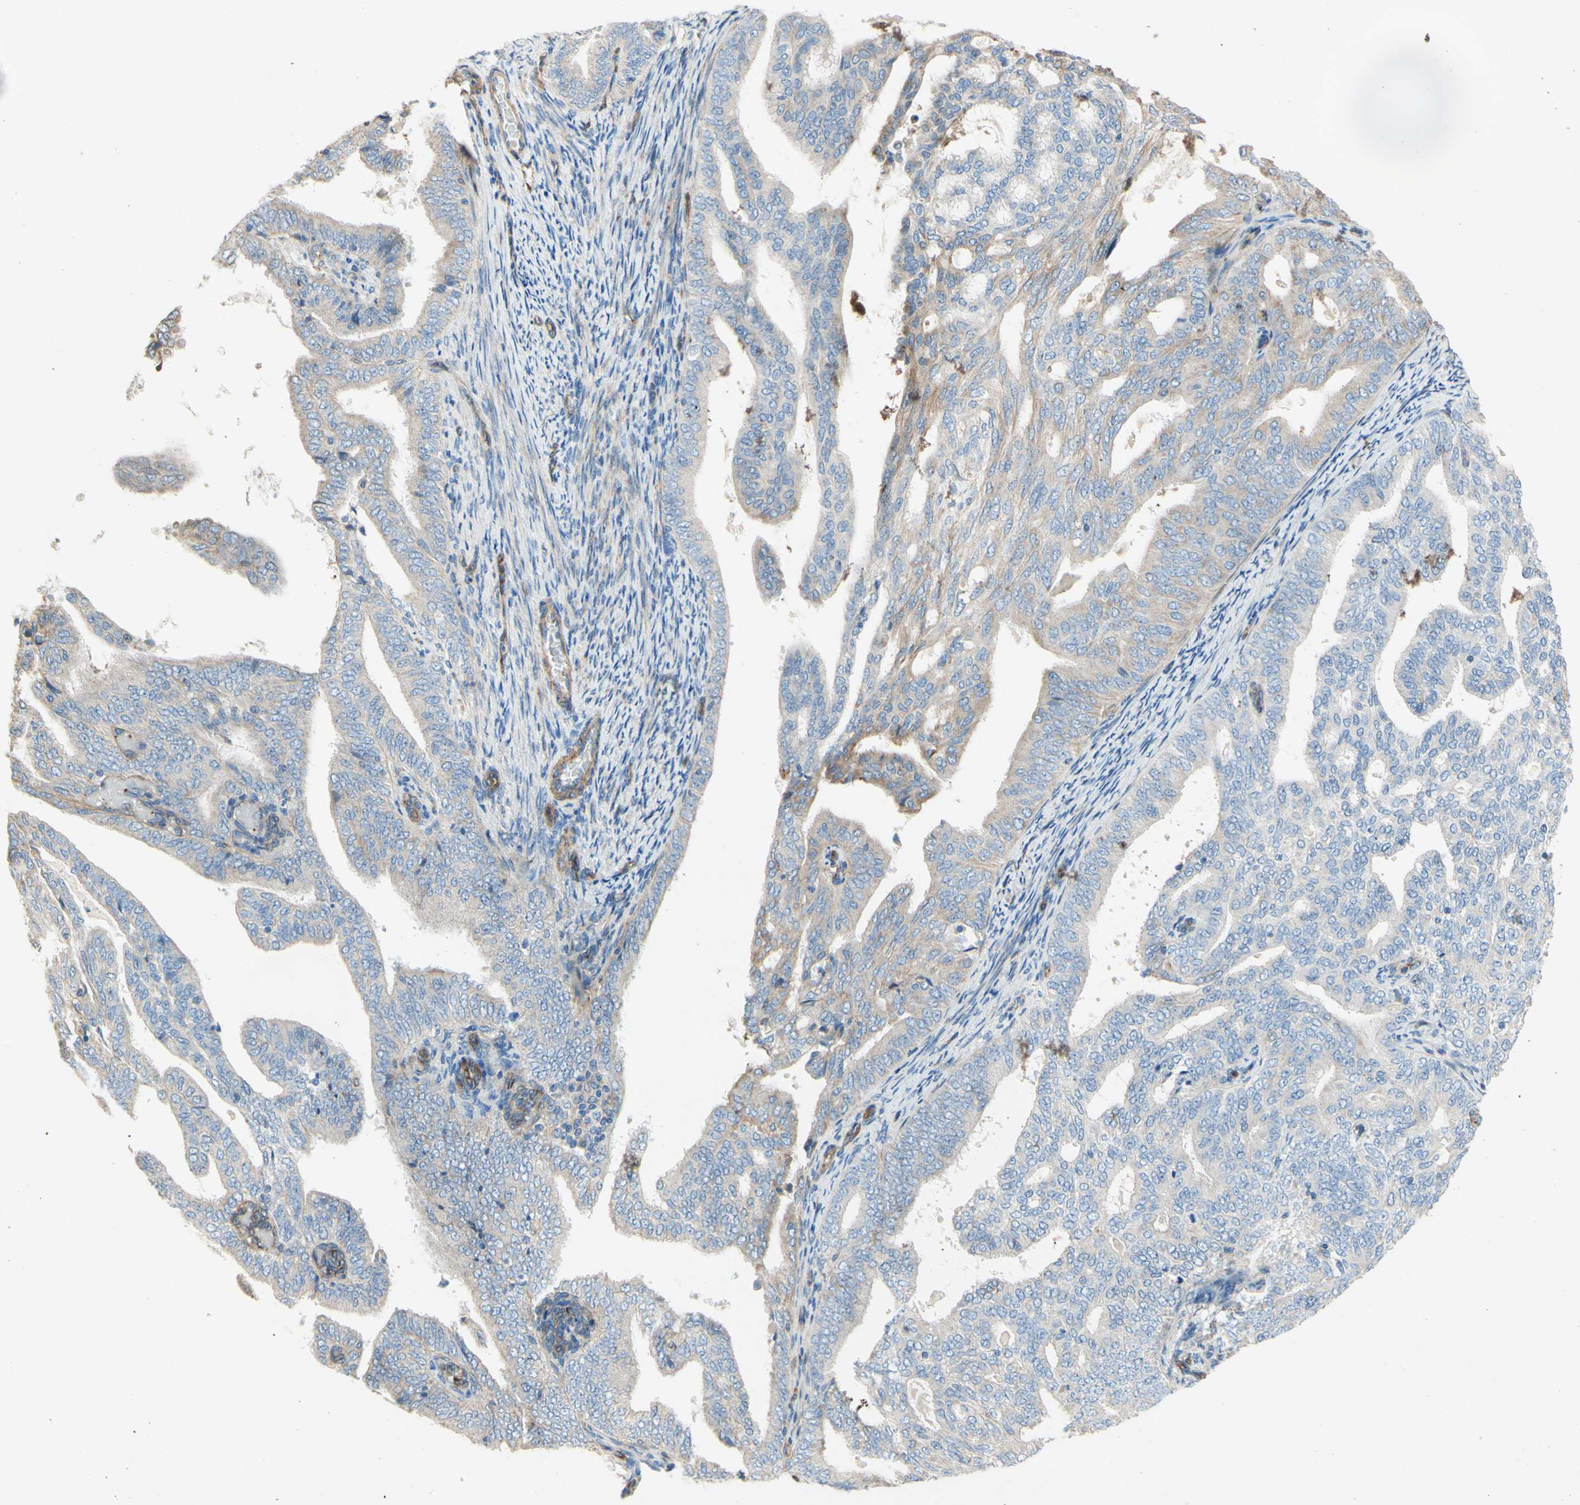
{"staining": {"intensity": "weak", "quantity": ">75%", "location": "cytoplasmic/membranous"}, "tissue": "endometrial cancer", "cell_type": "Tumor cells", "image_type": "cancer", "snomed": [{"axis": "morphology", "description": "Adenocarcinoma, NOS"}, {"axis": "topography", "description": "Endometrium"}], "caption": "Weak cytoplasmic/membranous protein positivity is seen in approximately >75% of tumor cells in endometrial cancer (adenocarcinoma). Nuclei are stained in blue.", "gene": "ENDOD1", "patient": {"sex": "female", "age": 58}}